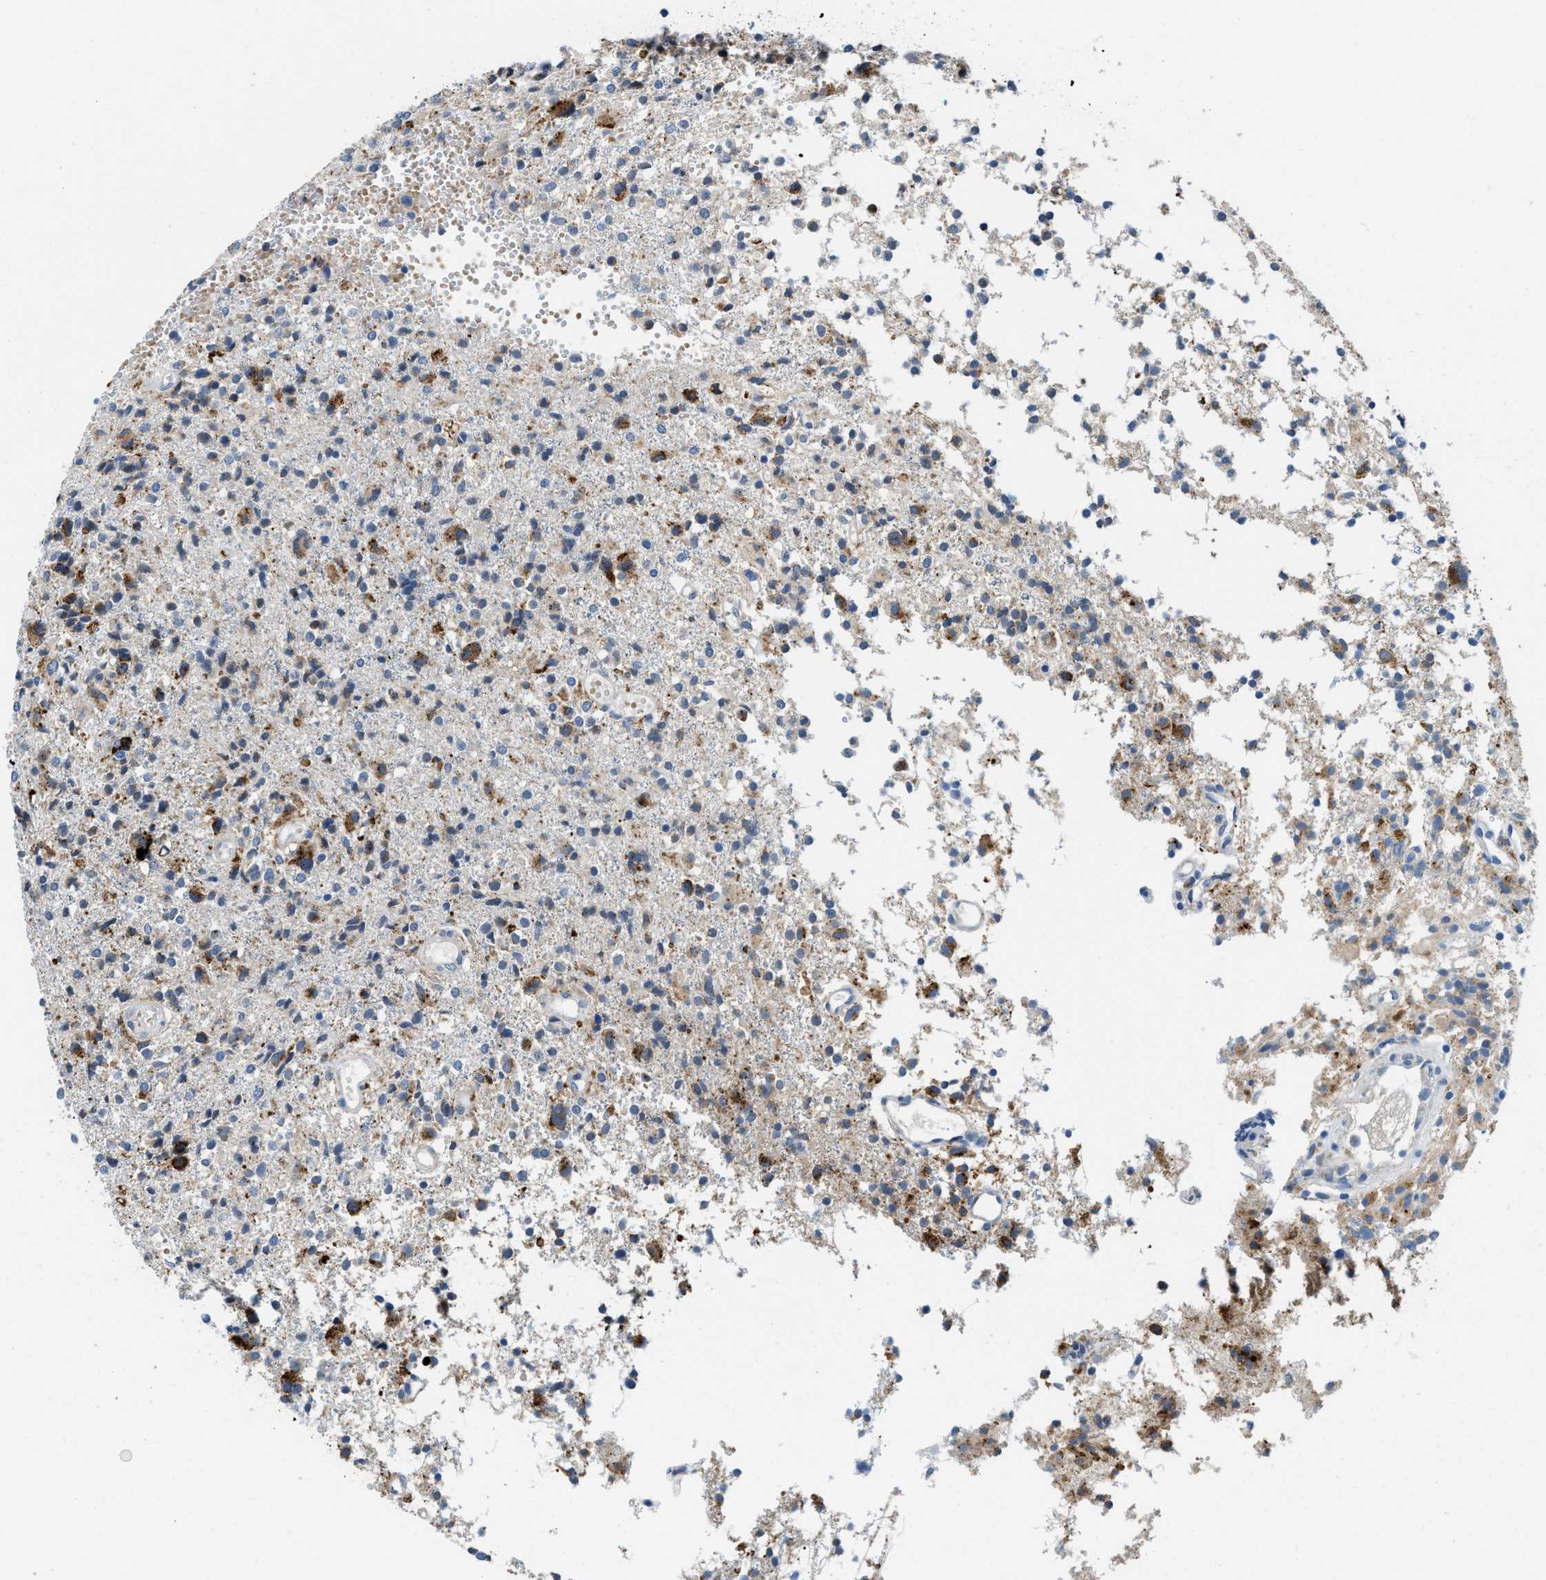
{"staining": {"intensity": "strong", "quantity": "<25%", "location": "cytoplasmic/membranous"}, "tissue": "glioma", "cell_type": "Tumor cells", "image_type": "cancer", "snomed": [{"axis": "morphology", "description": "Glioma, malignant, High grade"}, {"axis": "topography", "description": "Brain"}], "caption": "Strong cytoplasmic/membranous protein staining is present in about <25% of tumor cells in malignant high-grade glioma. (IHC, brightfield microscopy, high magnification).", "gene": "TSPAN3", "patient": {"sex": "female", "age": 59}}